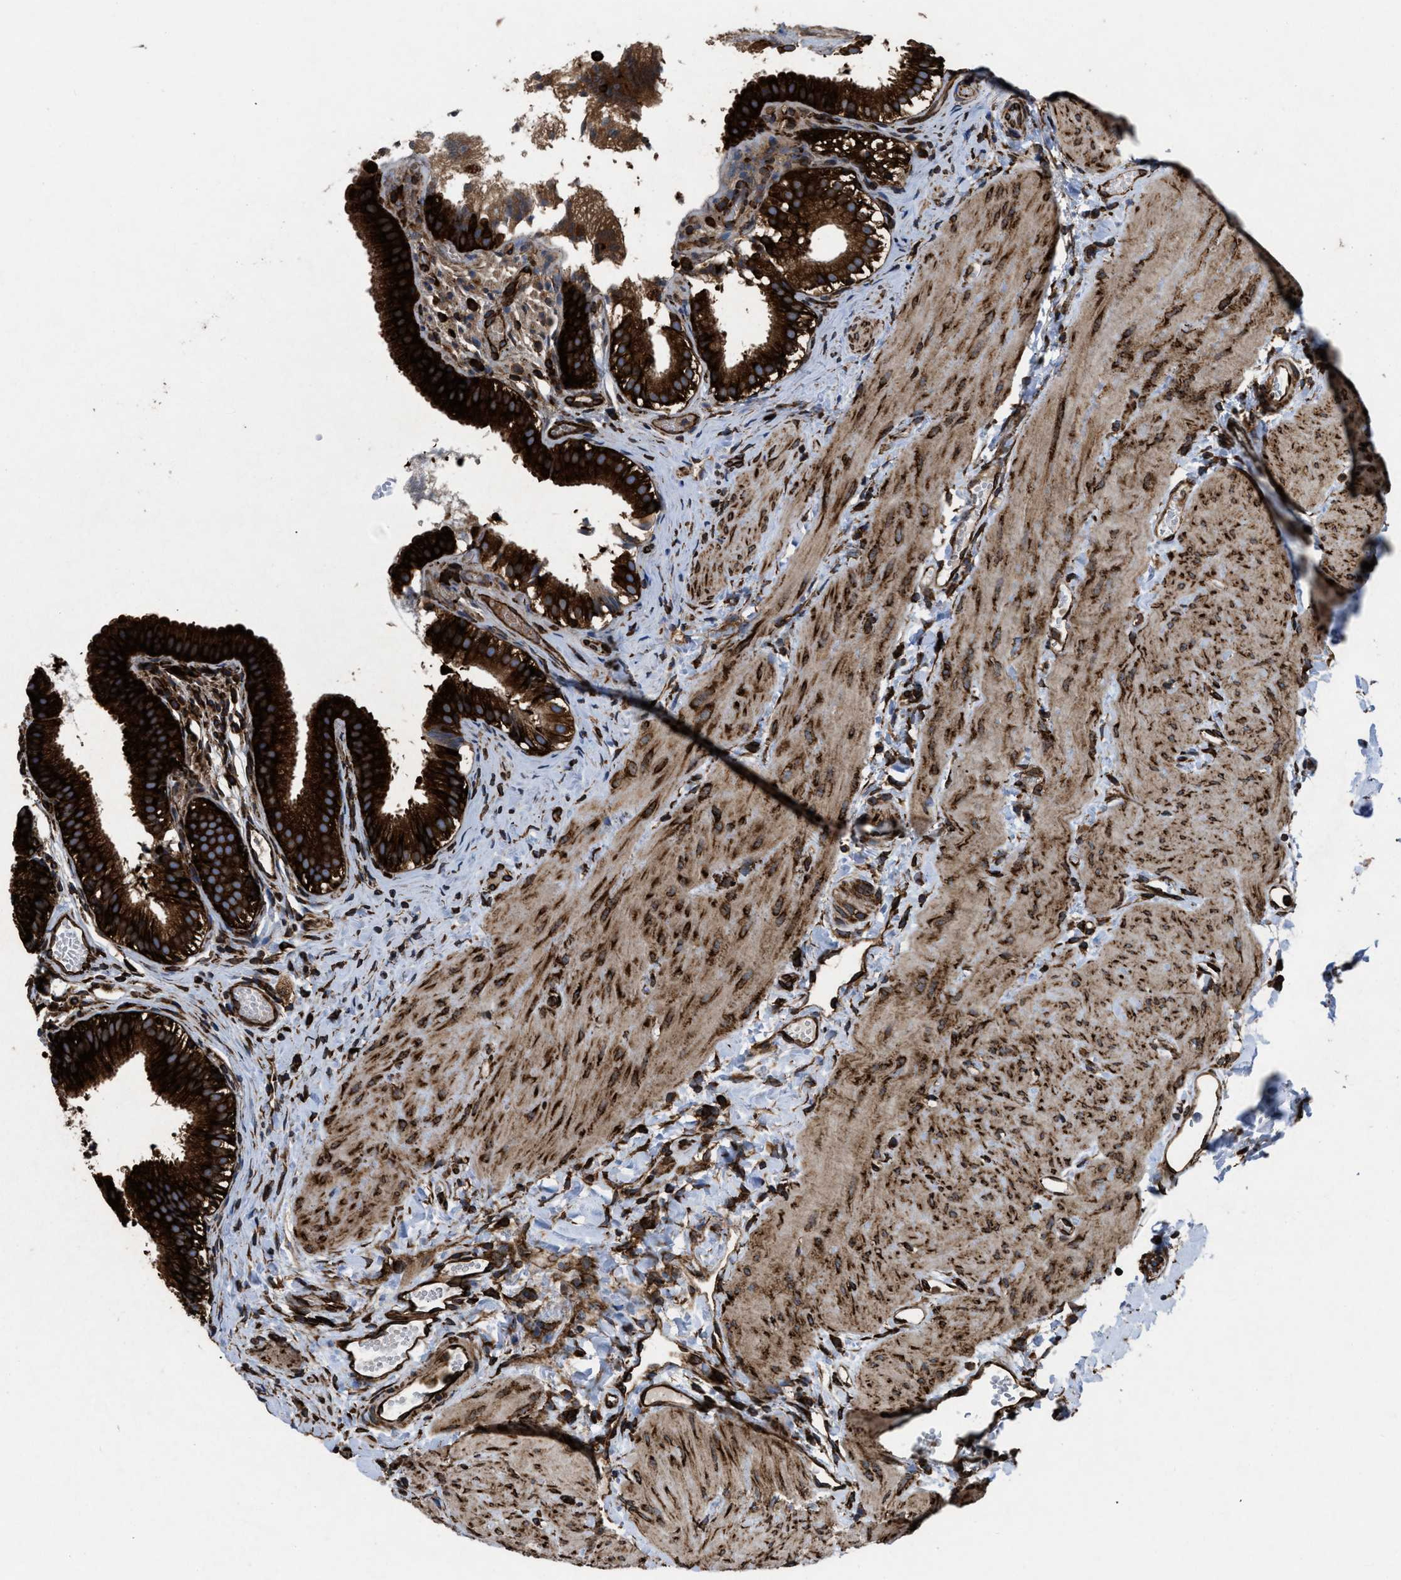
{"staining": {"intensity": "strong", "quantity": ">75%", "location": "cytoplasmic/membranous"}, "tissue": "gallbladder", "cell_type": "Glandular cells", "image_type": "normal", "snomed": [{"axis": "morphology", "description": "Normal tissue, NOS"}, {"axis": "topography", "description": "Gallbladder"}], "caption": "The image displays immunohistochemical staining of unremarkable gallbladder. There is strong cytoplasmic/membranous expression is appreciated in approximately >75% of glandular cells. The protein is stained brown, and the nuclei are stained in blue (DAB (3,3'-diaminobenzidine) IHC with brightfield microscopy, high magnification).", "gene": "CAPRIN1", "patient": {"sex": "female", "age": 26}}